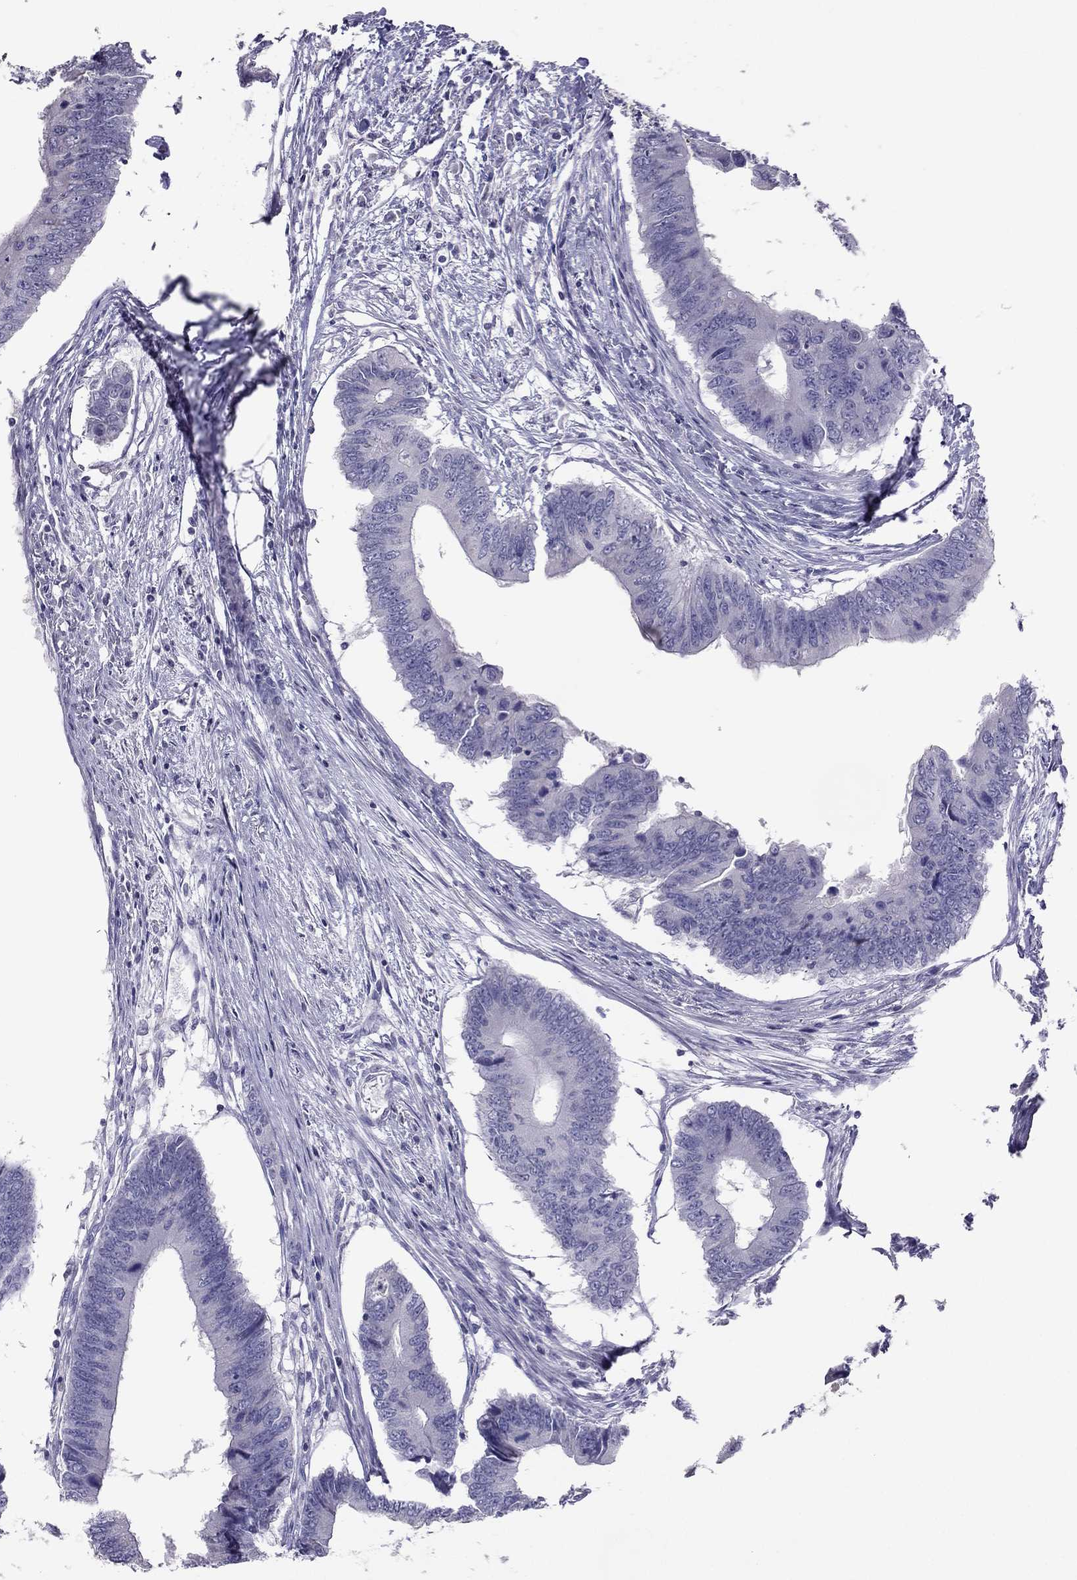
{"staining": {"intensity": "negative", "quantity": "none", "location": "none"}, "tissue": "colorectal cancer", "cell_type": "Tumor cells", "image_type": "cancer", "snomed": [{"axis": "morphology", "description": "Adenocarcinoma, NOS"}, {"axis": "topography", "description": "Colon"}], "caption": "Immunohistochemistry (IHC) of human colorectal adenocarcinoma shows no staining in tumor cells. Brightfield microscopy of immunohistochemistry stained with DAB (brown) and hematoxylin (blue), captured at high magnification.", "gene": "RGS8", "patient": {"sex": "male", "age": 53}}